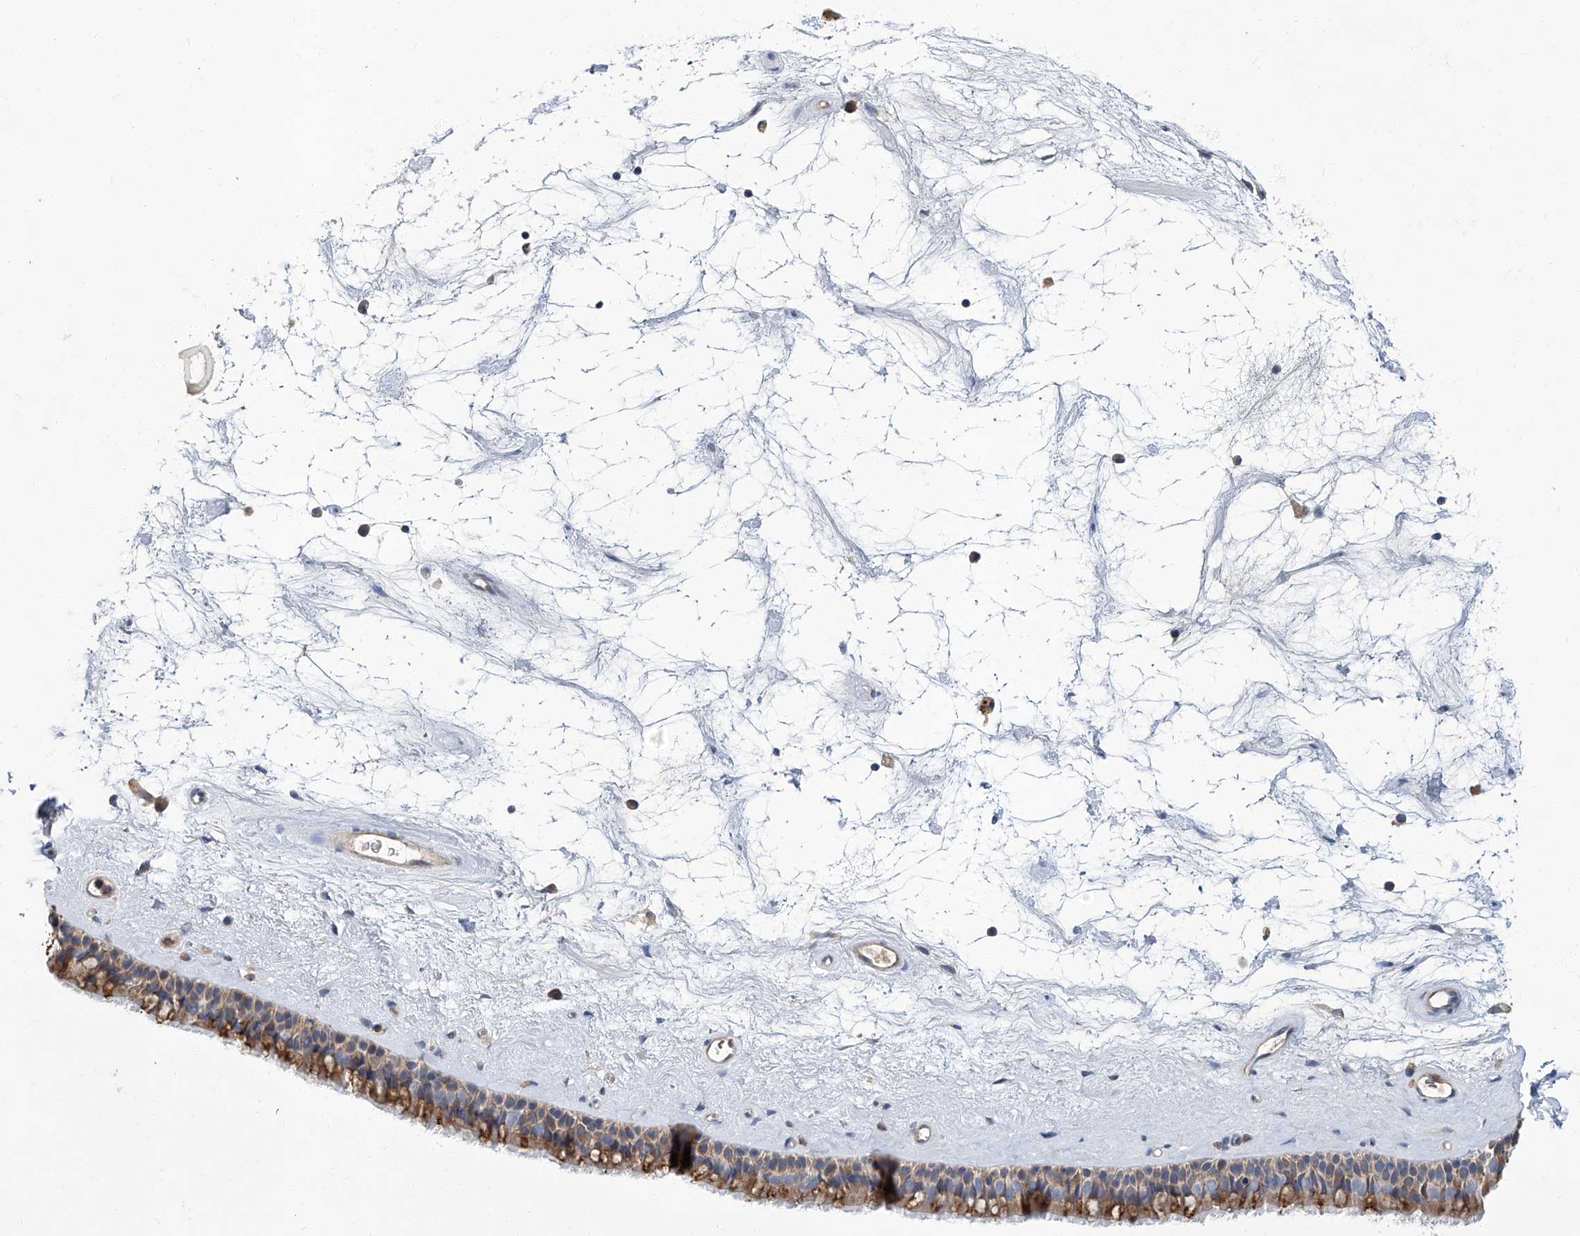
{"staining": {"intensity": "moderate", "quantity": ">75%", "location": "cytoplasmic/membranous"}, "tissue": "nasopharynx", "cell_type": "Respiratory epithelial cells", "image_type": "normal", "snomed": [{"axis": "morphology", "description": "Normal tissue, NOS"}, {"axis": "topography", "description": "Nasopharynx"}], "caption": "Brown immunohistochemical staining in benign human nasopharynx reveals moderate cytoplasmic/membranous expression in about >75% of respiratory epithelial cells.", "gene": "TGFBR1", "patient": {"sex": "male", "age": 64}}